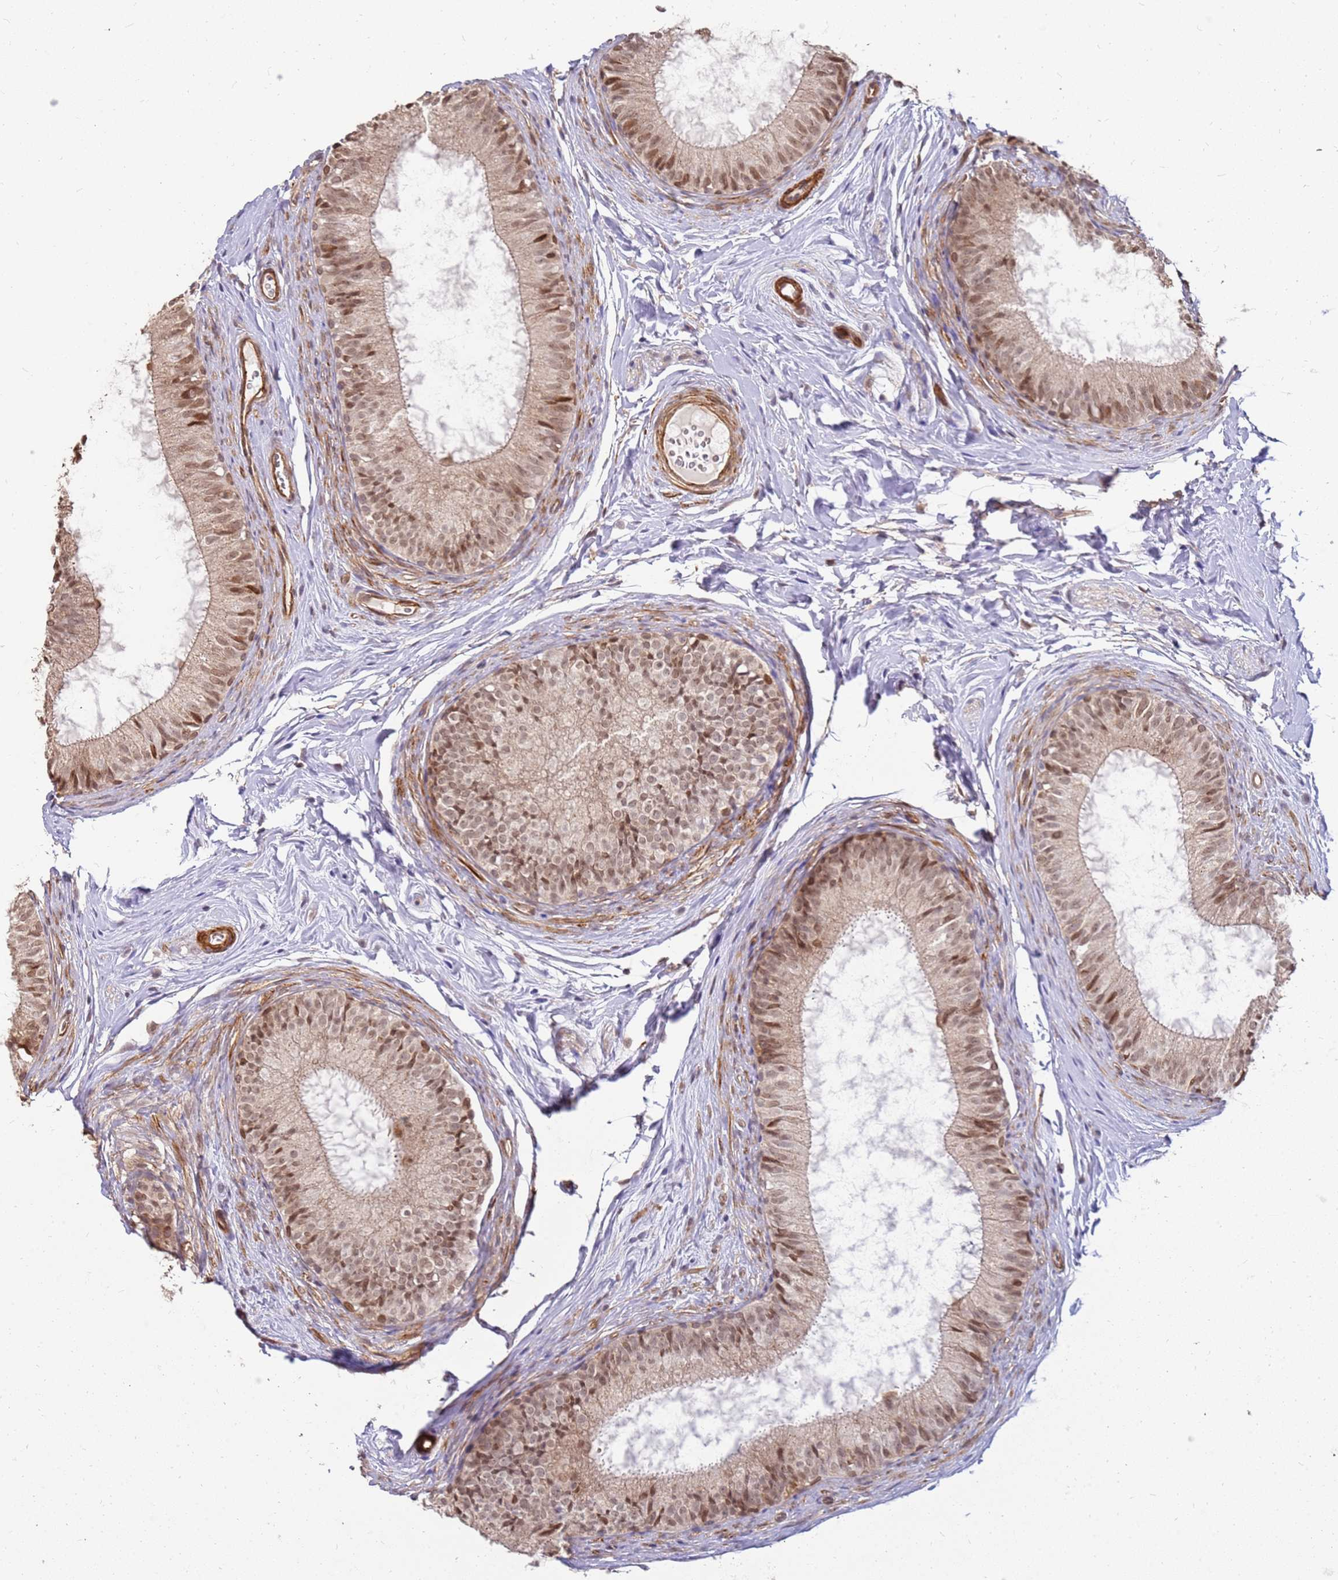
{"staining": {"intensity": "moderate", "quantity": ">75%", "location": "cytoplasmic/membranous,nuclear"}, "tissue": "epididymis", "cell_type": "Glandular cells", "image_type": "normal", "snomed": [{"axis": "morphology", "description": "Normal tissue, NOS"}, {"axis": "topography", "description": "Epididymis"}], "caption": "Epididymis stained for a protein demonstrates moderate cytoplasmic/membranous,nuclear positivity in glandular cells. The protein is shown in brown color, while the nuclei are stained blue.", "gene": "ST18", "patient": {"sex": "male", "age": 25}}